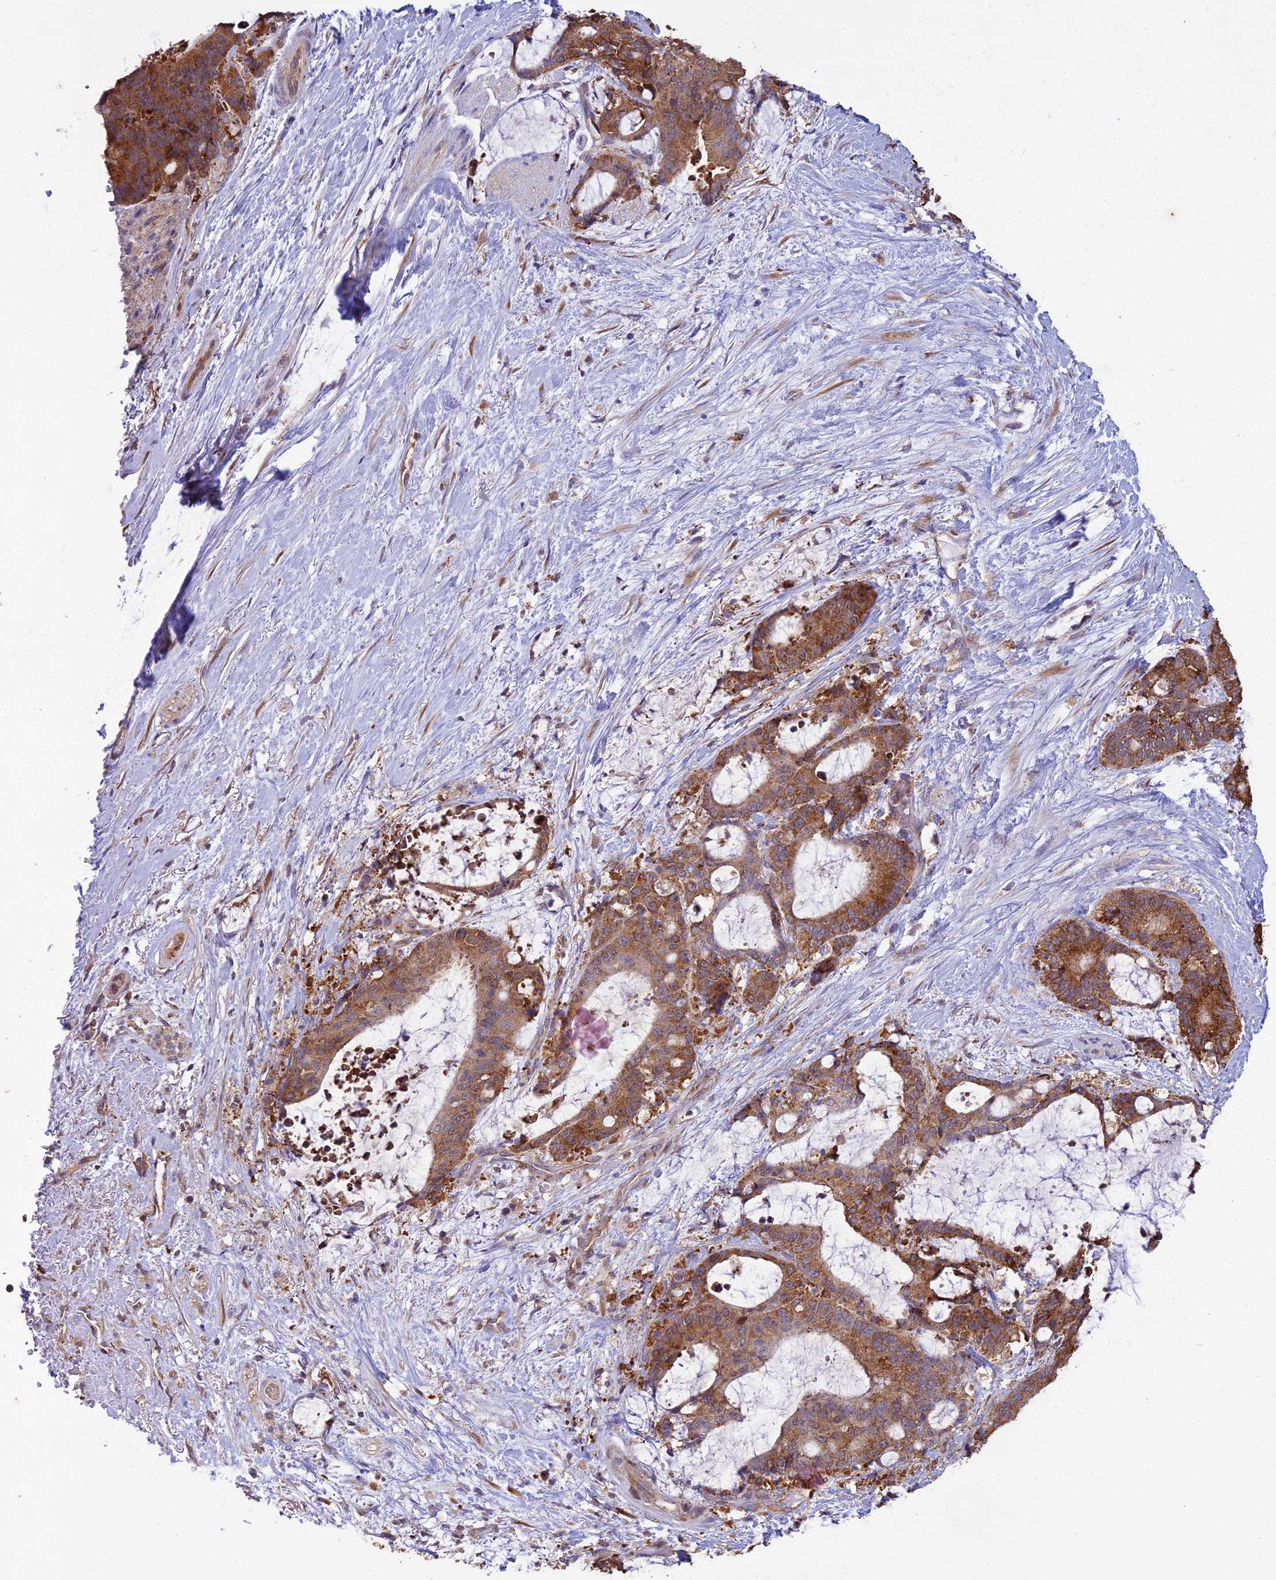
{"staining": {"intensity": "moderate", "quantity": ">75%", "location": "cytoplasmic/membranous"}, "tissue": "liver cancer", "cell_type": "Tumor cells", "image_type": "cancer", "snomed": [{"axis": "morphology", "description": "Normal tissue, NOS"}, {"axis": "morphology", "description": "Cholangiocarcinoma"}, {"axis": "topography", "description": "Liver"}, {"axis": "topography", "description": "Peripheral nerve tissue"}], "caption": "Human liver cholangiocarcinoma stained with a brown dye displays moderate cytoplasmic/membranous positive positivity in about >75% of tumor cells.", "gene": "NXNL2", "patient": {"sex": "female", "age": 73}}